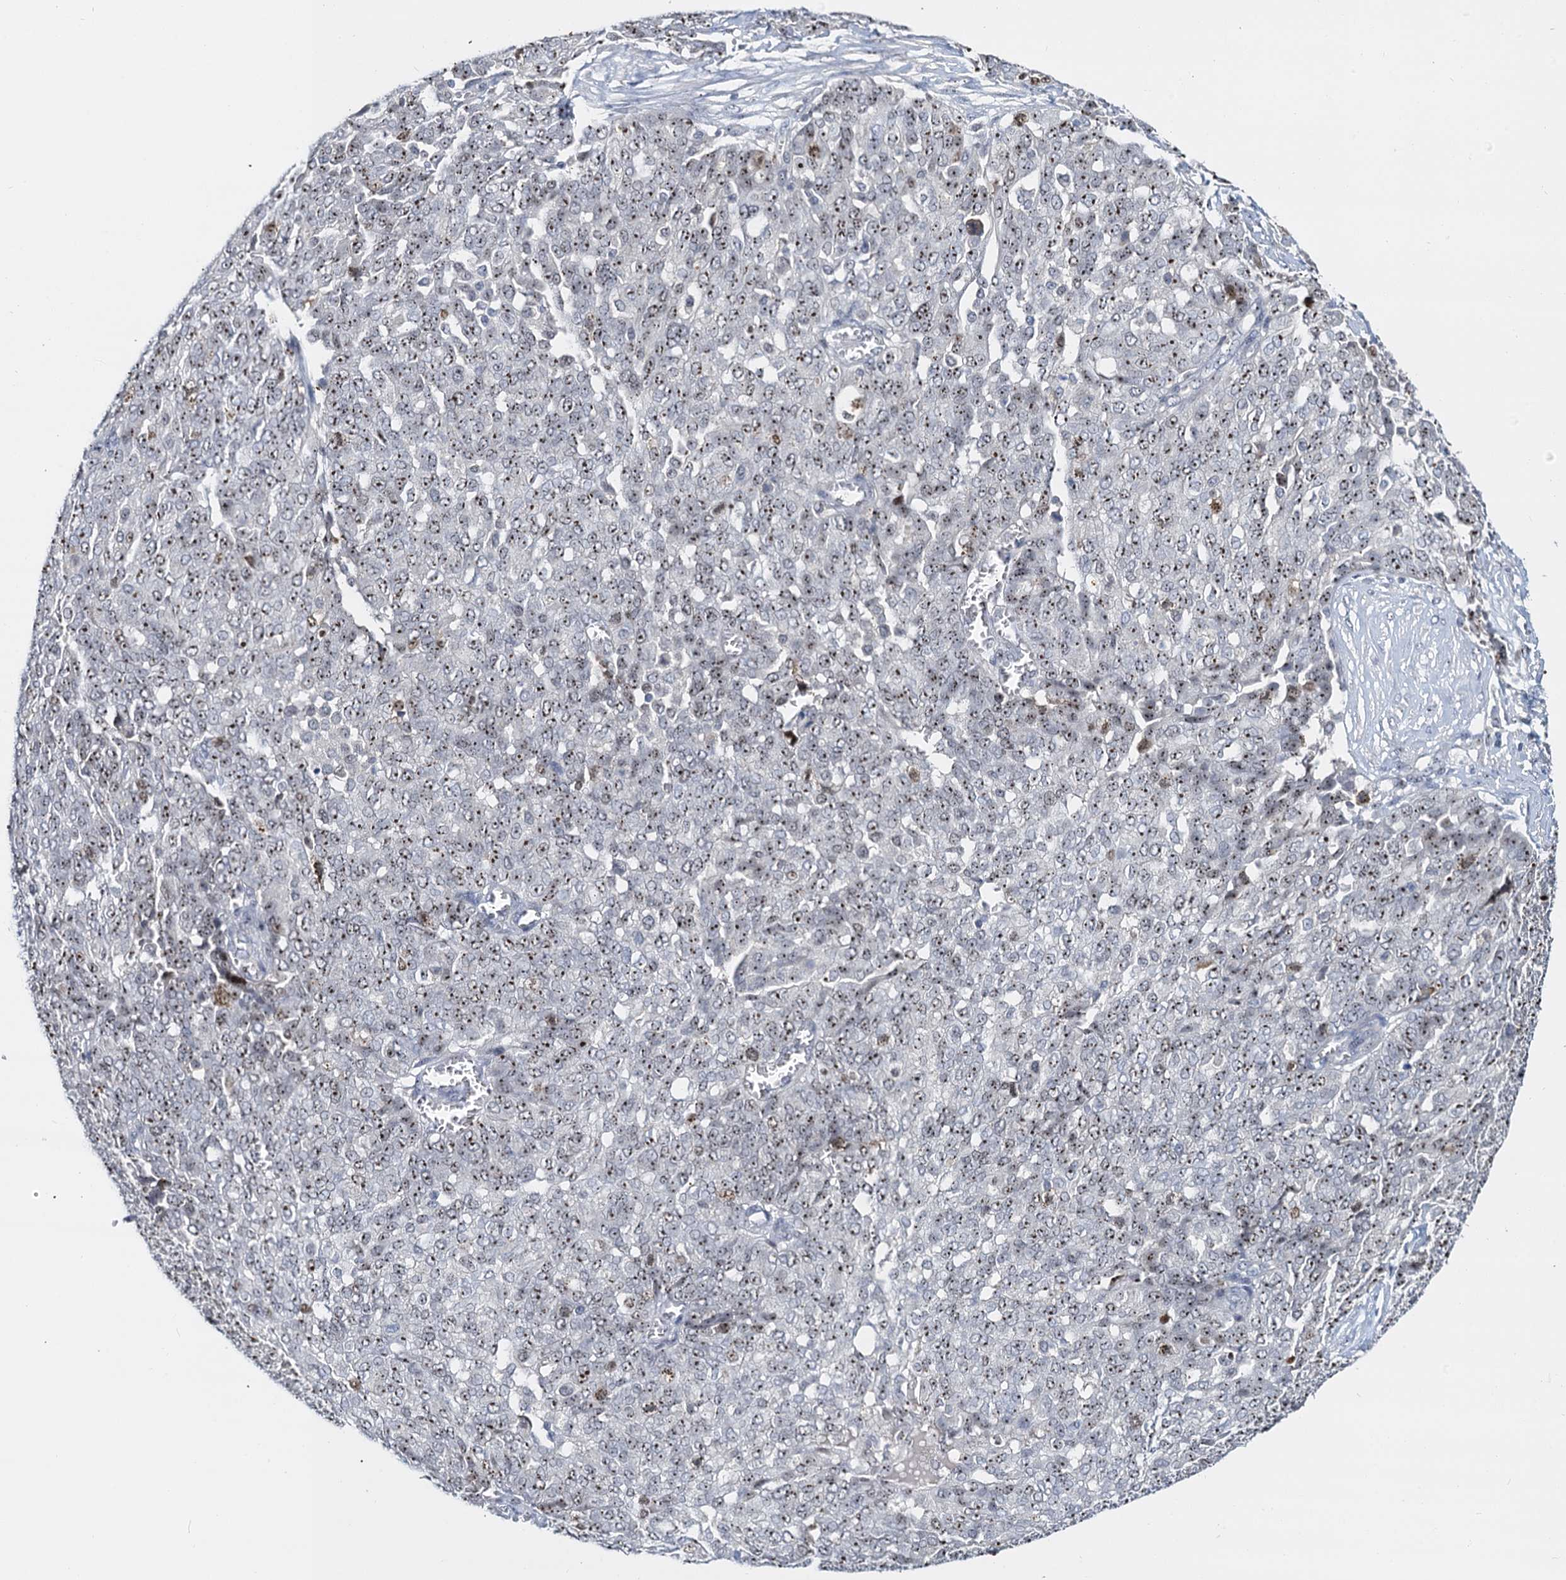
{"staining": {"intensity": "moderate", "quantity": ">75%", "location": "nuclear"}, "tissue": "ovarian cancer", "cell_type": "Tumor cells", "image_type": "cancer", "snomed": [{"axis": "morphology", "description": "Cystadenocarcinoma, serous, NOS"}, {"axis": "topography", "description": "Soft tissue"}, {"axis": "topography", "description": "Ovary"}], "caption": "IHC histopathology image of ovarian cancer stained for a protein (brown), which reveals medium levels of moderate nuclear expression in approximately >75% of tumor cells.", "gene": "NOP2", "patient": {"sex": "female", "age": 57}}